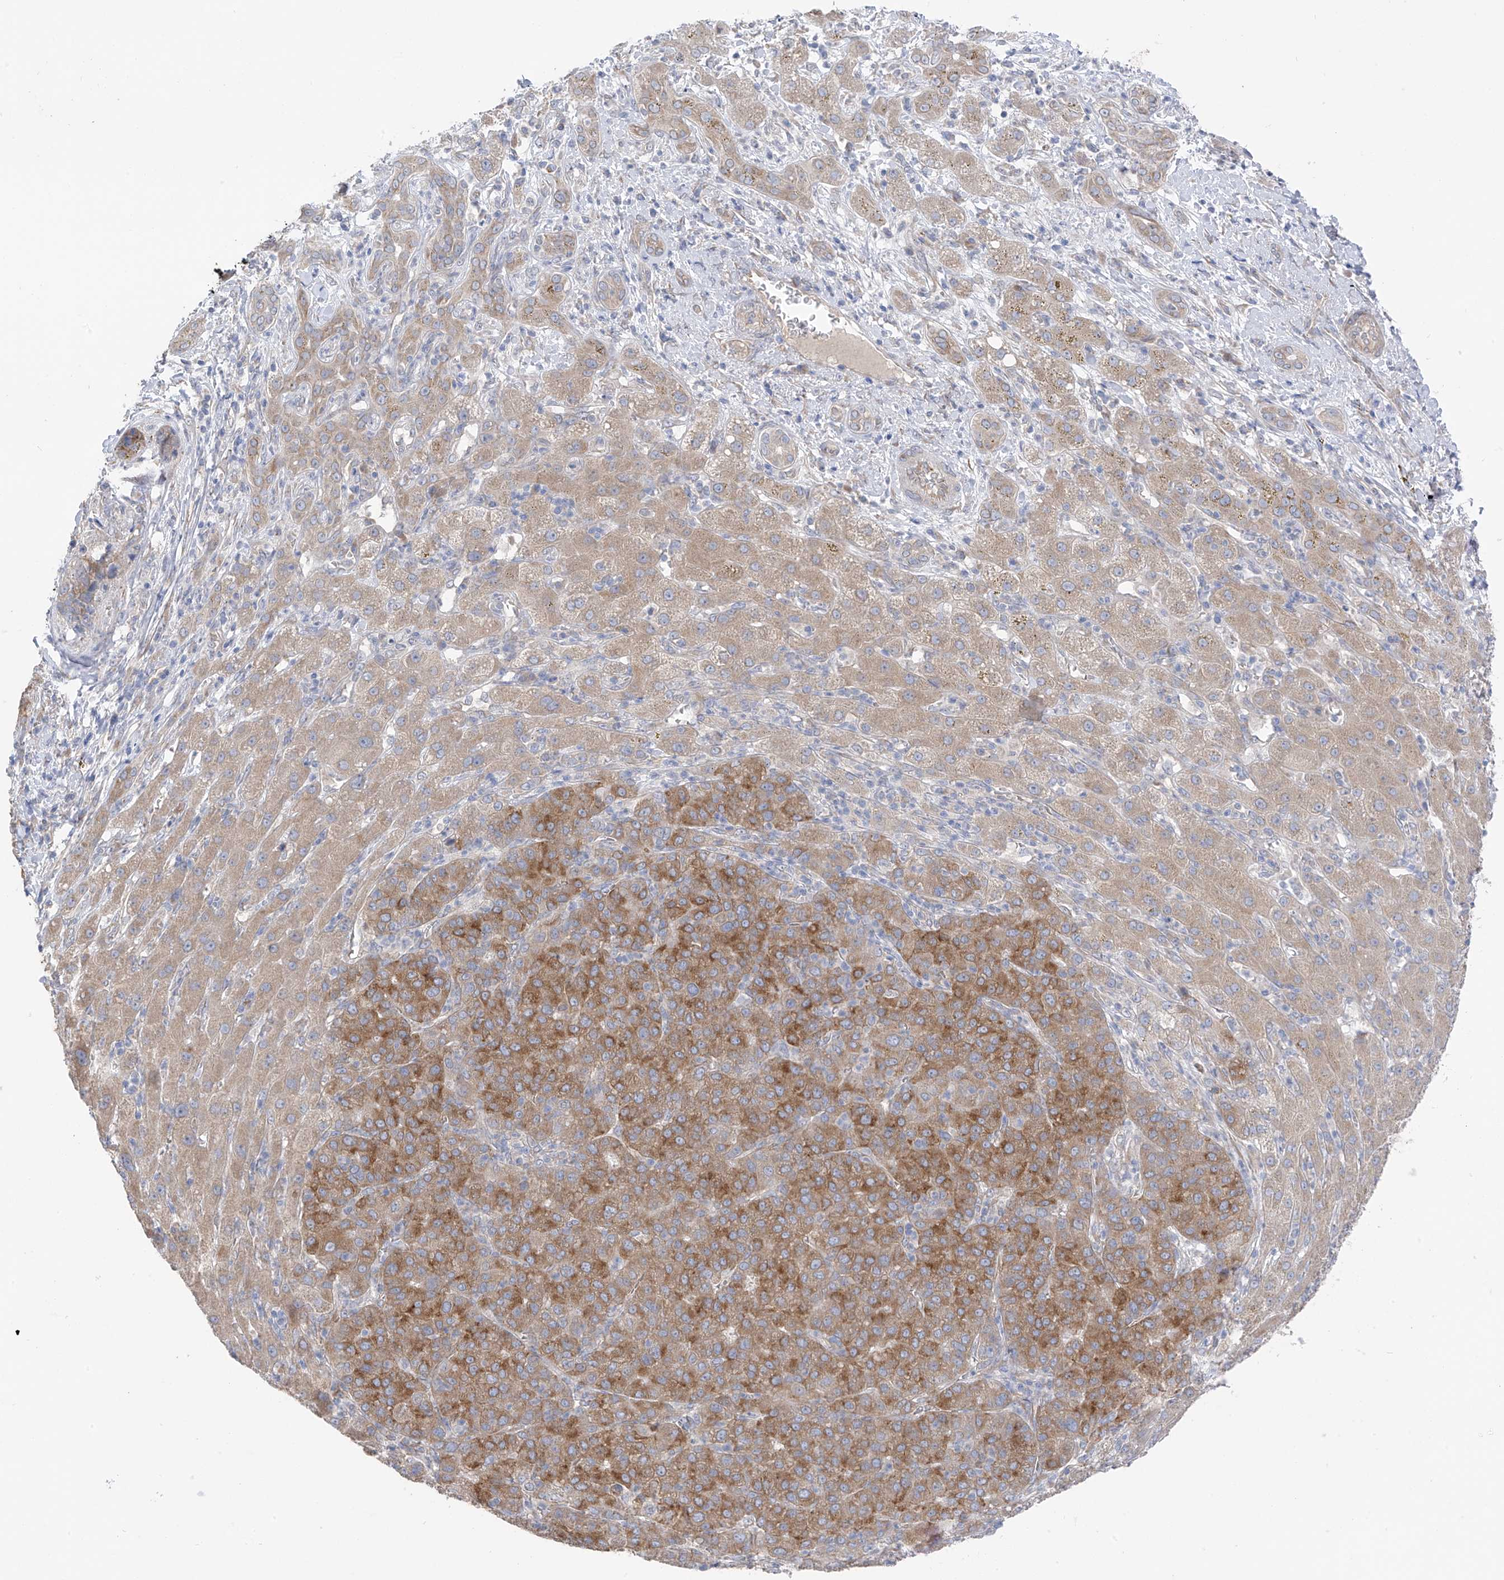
{"staining": {"intensity": "moderate", "quantity": ">75%", "location": "cytoplasmic/membranous"}, "tissue": "liver cancer", "cell_type": "Tumor cells", "image_type": "cancer", "snomed": [{"axis": "morphology", "description": "Carcinoma, Hepatocellular, NOS"}, {"axis": "topography", "description": "Liver"}], "caption": "Immunohistochemistry (IHC) staining of liver cancer, which demonstrates medium levels of moderate cytoplasmic/membranous expression in approximately >75% of tumor cells indicating moderate cytoplasmic/membranous protein staining. The staining was performed using DAB (3,3'-diaminobenzidine) (brown) for protein detection and nuclei were counterstained in hematoxylin (blue).", "gene": "NALCN", "patient": {"sex": "male", "age": 65}}